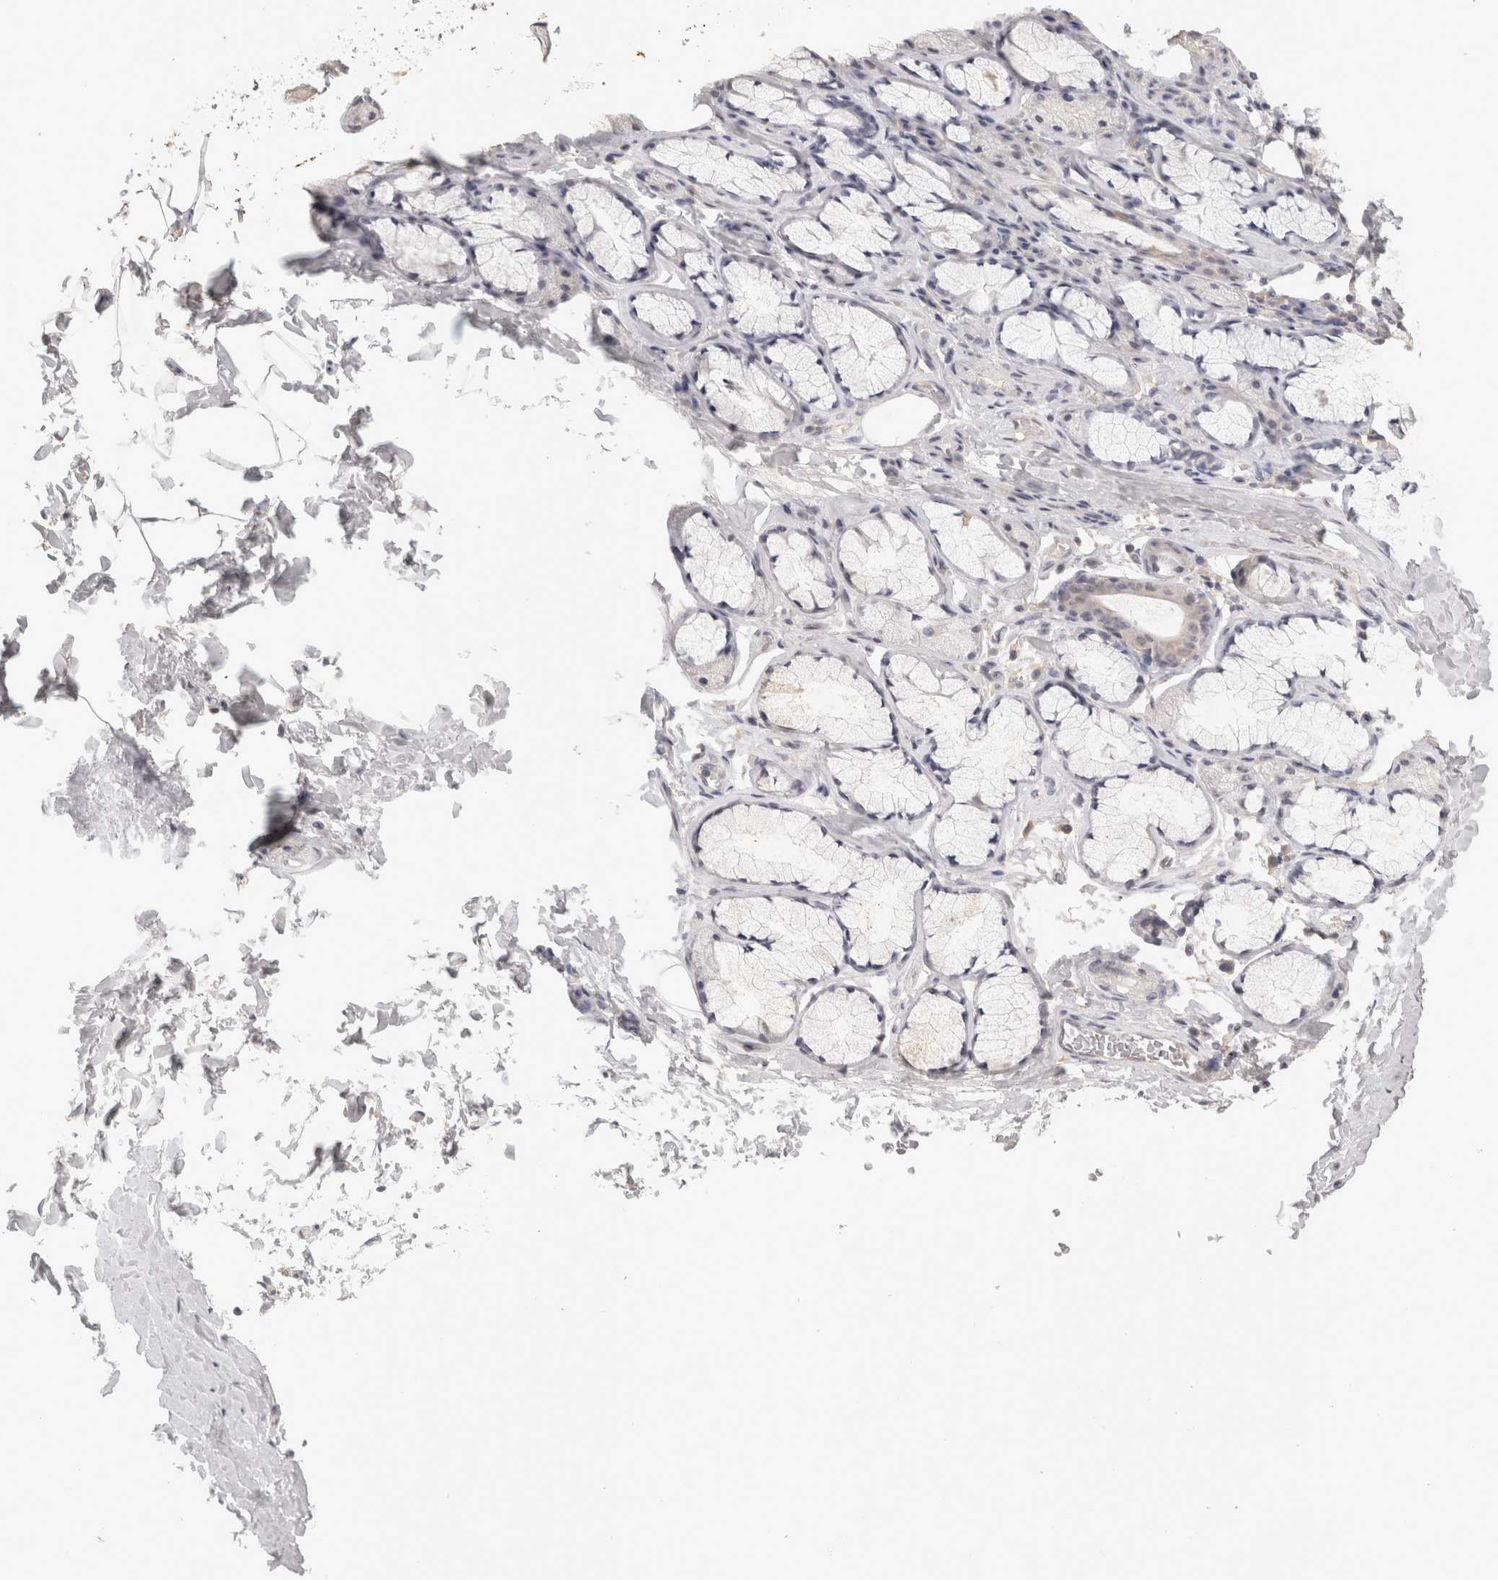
{"staining": {"intensity": "negative", "quantity": "none", "location": "none"}, "tissue": "adipose tissue", "cell_type": "Adipocytes", "image_type": "normal", "snomed": [{"axis": "morphology", "description": "Normal tissue, NOS"}, {"axis": "topography", "description": "Cartilage tissue"}, {"axis": "topography", "description": "Bronchus"}], "caption": "Immunohistochemistry (IHC) micrograph of unremarkable human adipose tissue stained for a protein (brown), which shows no expression in adipocytes. The staining is performed using DAB brown chromogen with nuclei counter-stained in using hematoxylin.", "gene": "HAVCR2", "patient": {"sex": "female", "age": 73}}